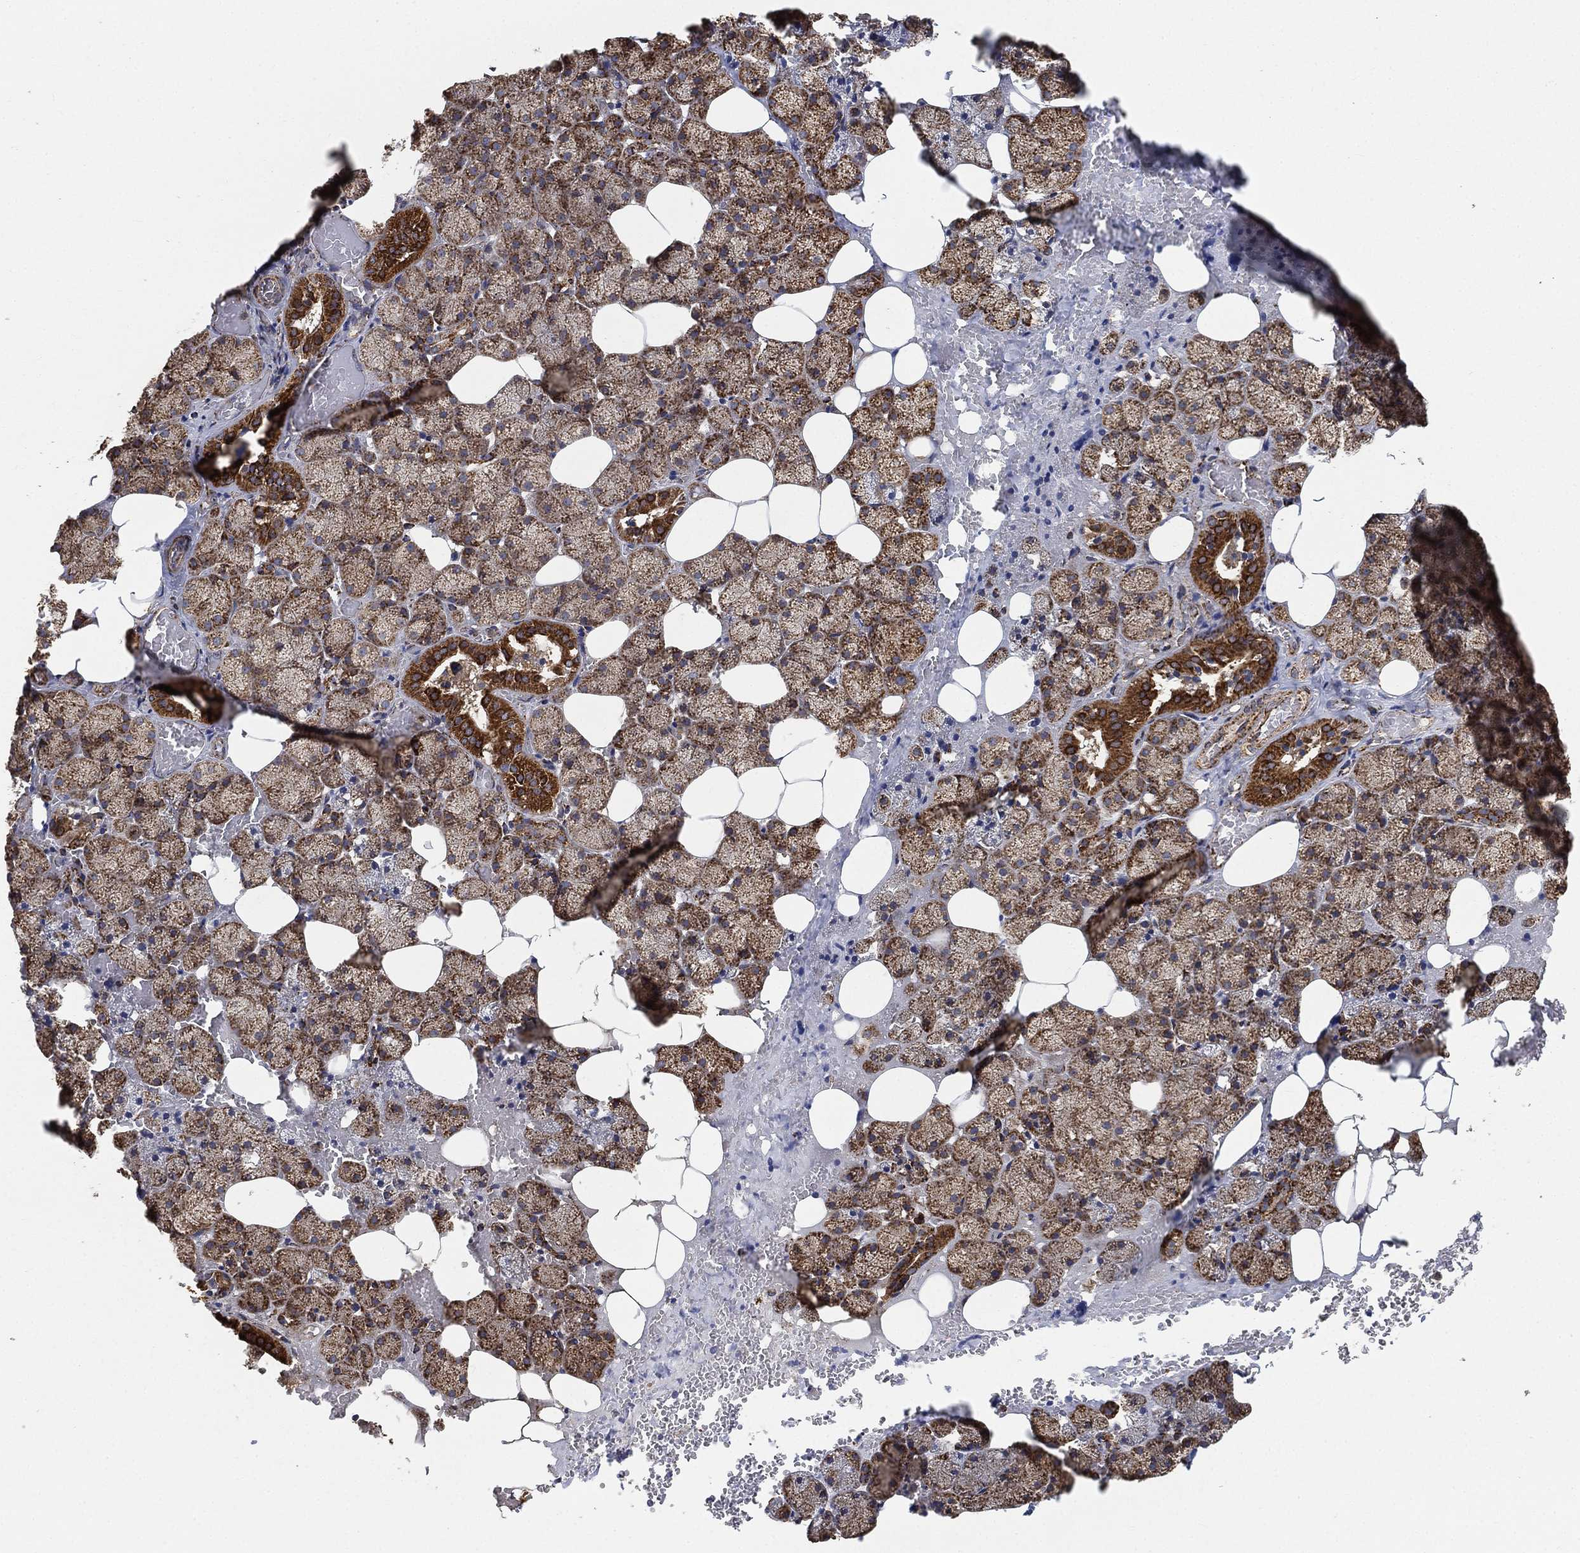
{"staining": {"intensity": "strong", "quantity": ">75%", "location": "cytoplasmic/membranous"}, "tissue": "salivary gland", "cell_type": "Glandular cells", "image_type": "normal", "snomed": [{"axis": "morphology", "description": "Normal tissue, NOS"}, {"axis": "topography", "description": "Salivary gland"}], "caption": "About >75% of glandular cells in benign salivary gland display strong cytoplasmic/membranous protein positivity as visualized by brown immunohistochemical staining.", "gene": "SLC38A7", "patient": {"sex": "male", "age": 38}}